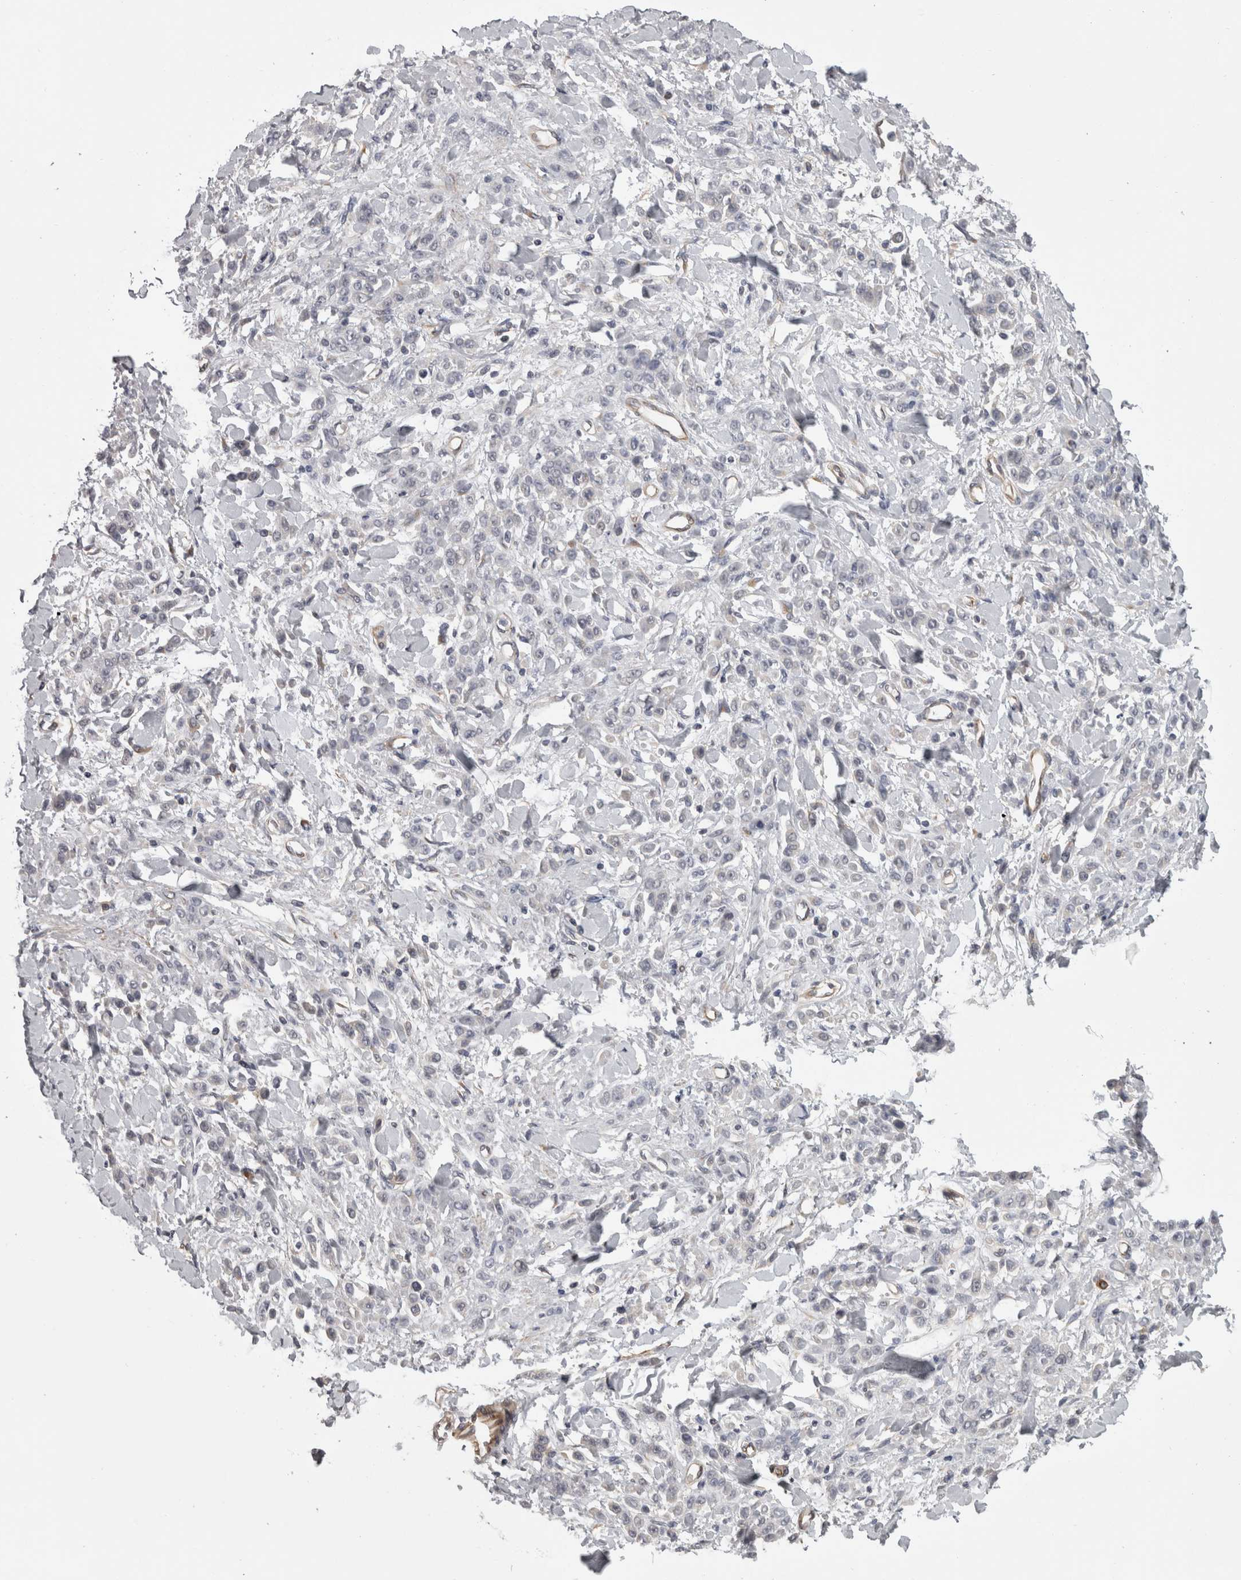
{"staining": {"intensity": "negative", "quantity": "none", "location": "none"}, "tissue": "stomach cancer", "cell_type": "Tumor cells", "image_type": "cancer", "snomed": [{"axis": "morphology", "description": "Normal tissue, NOS"}, {"axis": "morphology", "description": "Adenocarcinoma, NOS"}, {"axis": "topography", "description": "Stomach"}], "caption": "IHC histopathology image of neoplastic tissue: stomach cancer stained with DAB (3,3'-diaminobenzidine) shows no significant protein expression in tumor cells.", "gene": "RMDN1", "patient": {"sex": "male", "age": 82}}